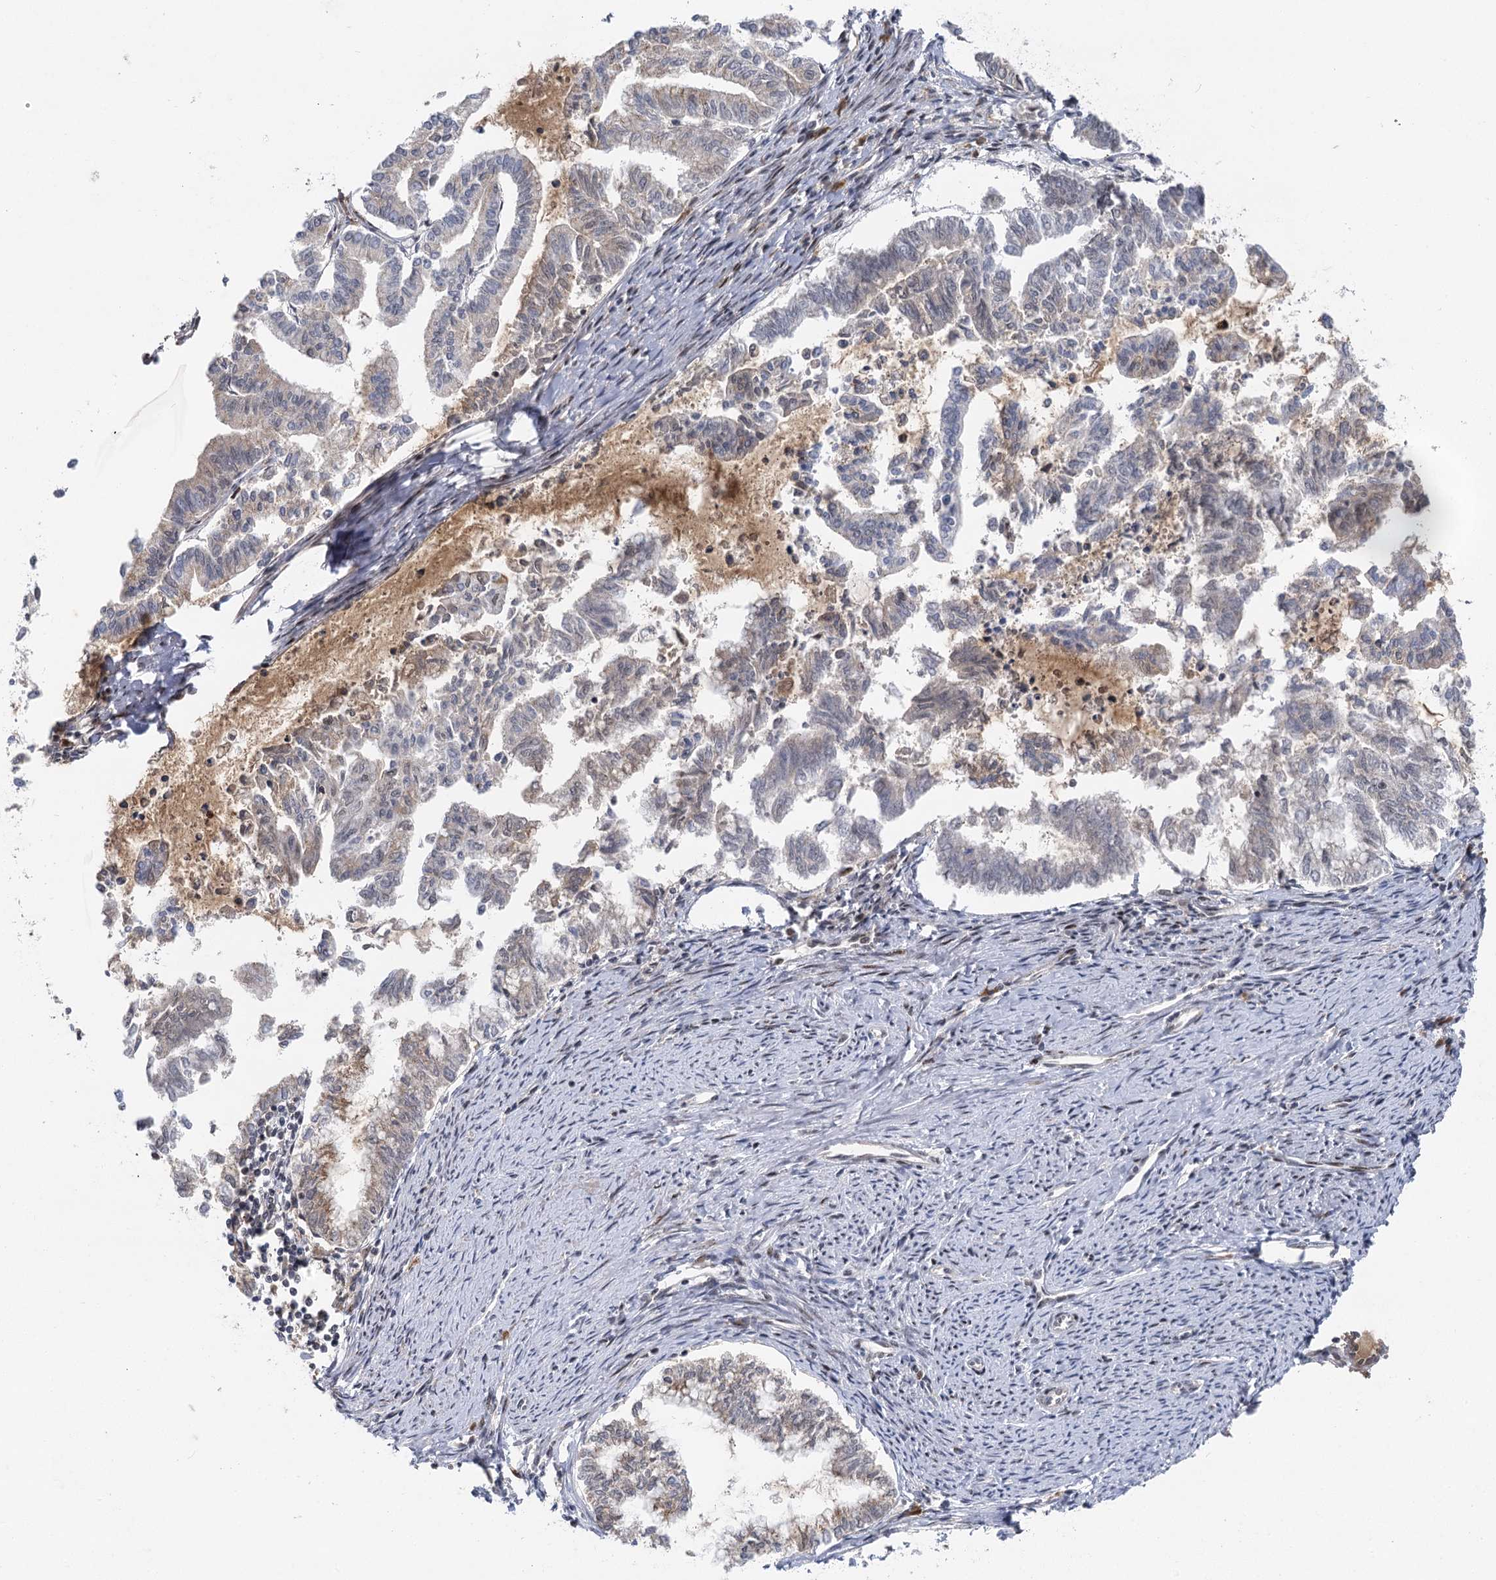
{"staining": {"intensity": "moderate", "quantity": "<25%", "location": "cytoplasmic/membranous"}, "tissue": "endometrial cancer", "cell_type": "Tumor cells", "image_type": "cancer", "snomed": [{"axis": "morphology", "description": "Adenocarcinoma, NOS"}, {"axis": "topography", "description": "Endometrium"}], "caption": "IHC of endometrial adenocarcinoma displays low levels of moderate cytoplasmic/membranous expression in approximately <25% of tumor cells.", "gene": "IL11RA", "patient": {"sex": "female", "age": 79}}